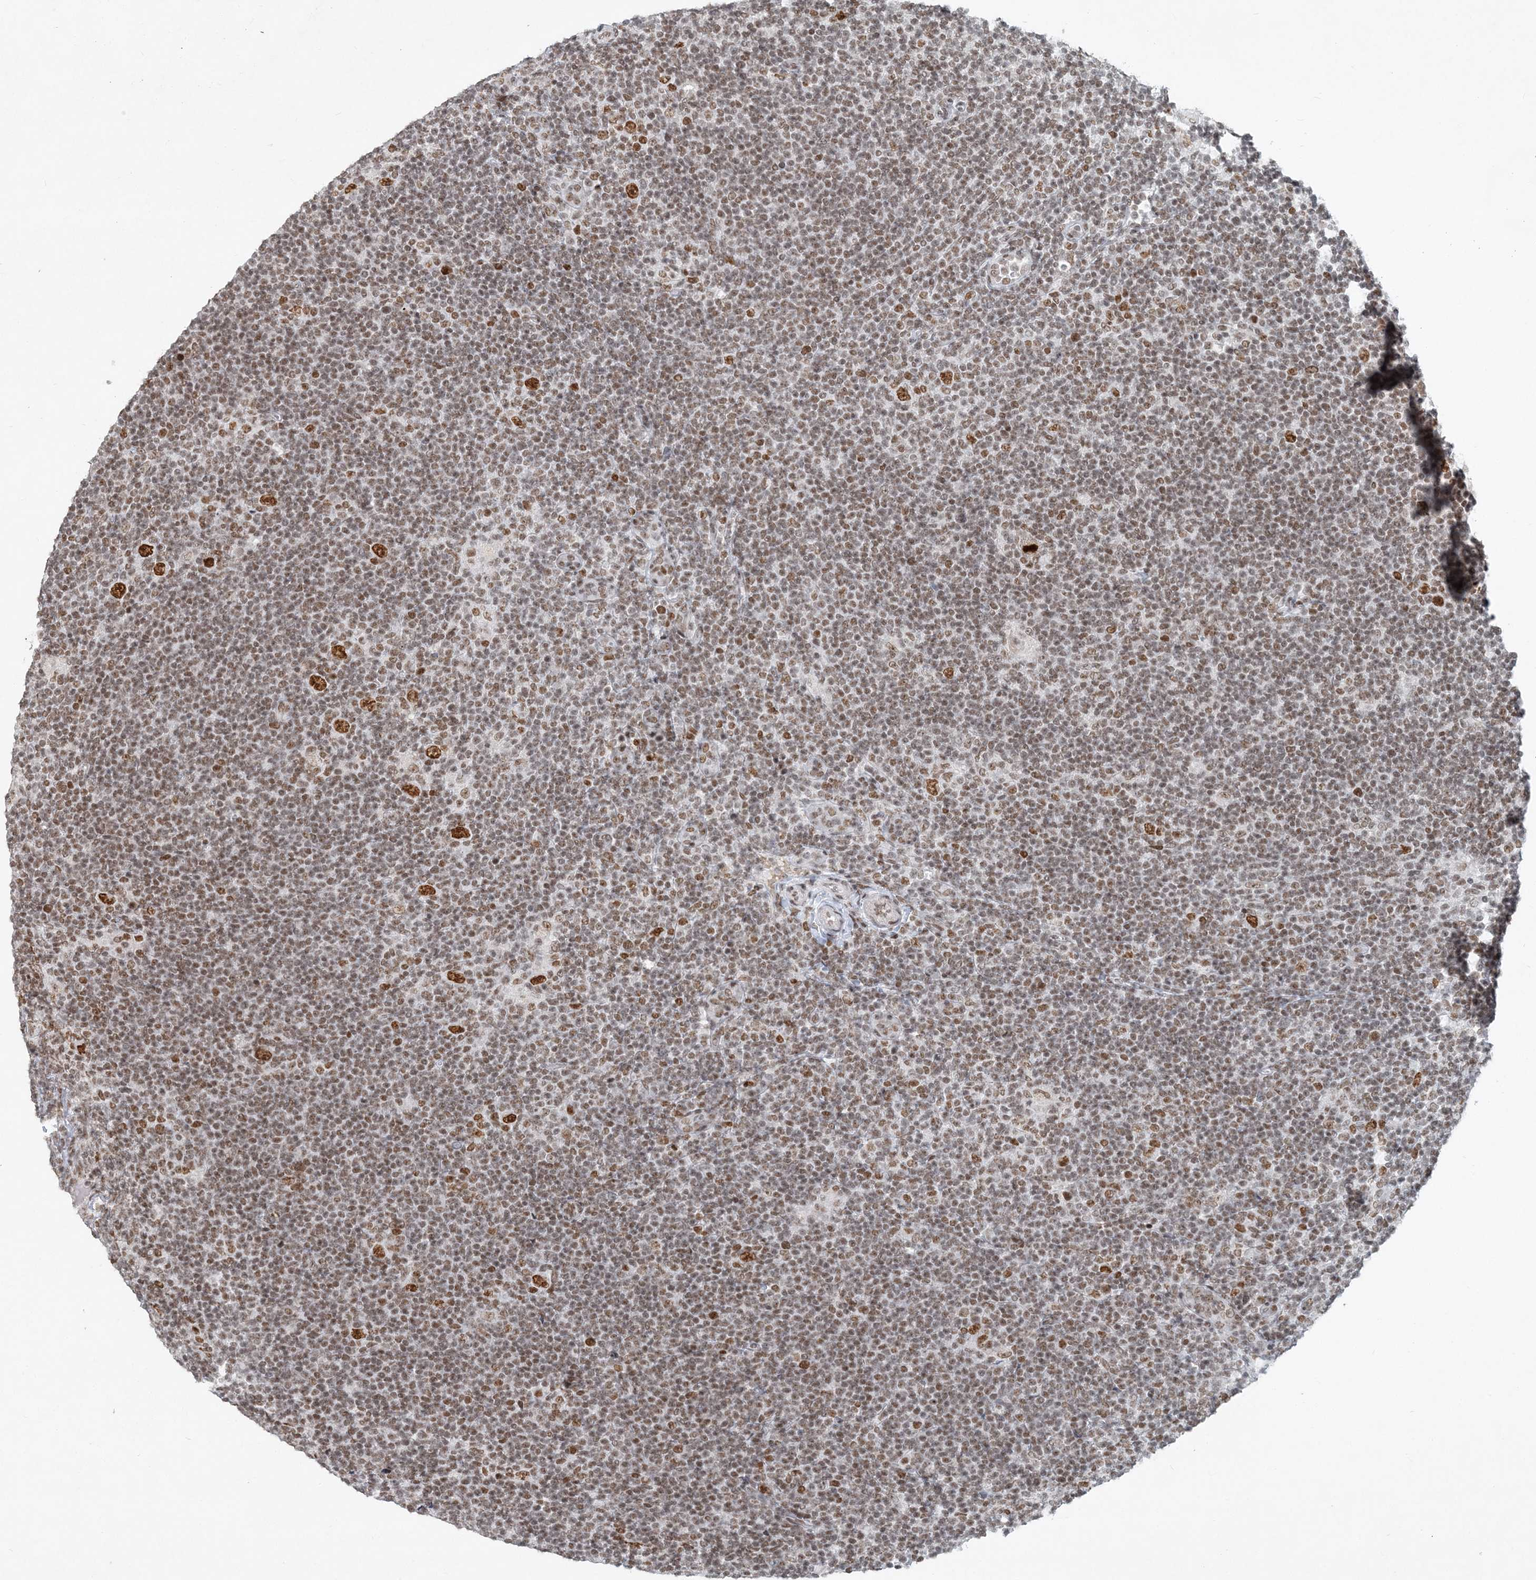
{"staining": {"intensity": "strong", "quantity": ">75%", "location": "nuclear"}, "tissue": "lymphoma", "cell_type": "Tumor cells", "image_type": "cancer", "snomed": [{"axis": "morphology", "description": "Hodgkin's disease, NOS"}, {"axis": "topography", "description": "Lymph node"}], "caption": "Lymphoma was stained to show a protein in brown. There is high levels of strong nuclear staining in about >75% of tumor cells.", "gene": "BAZ1B", "patient": {"sex": "female", "age": 57}}